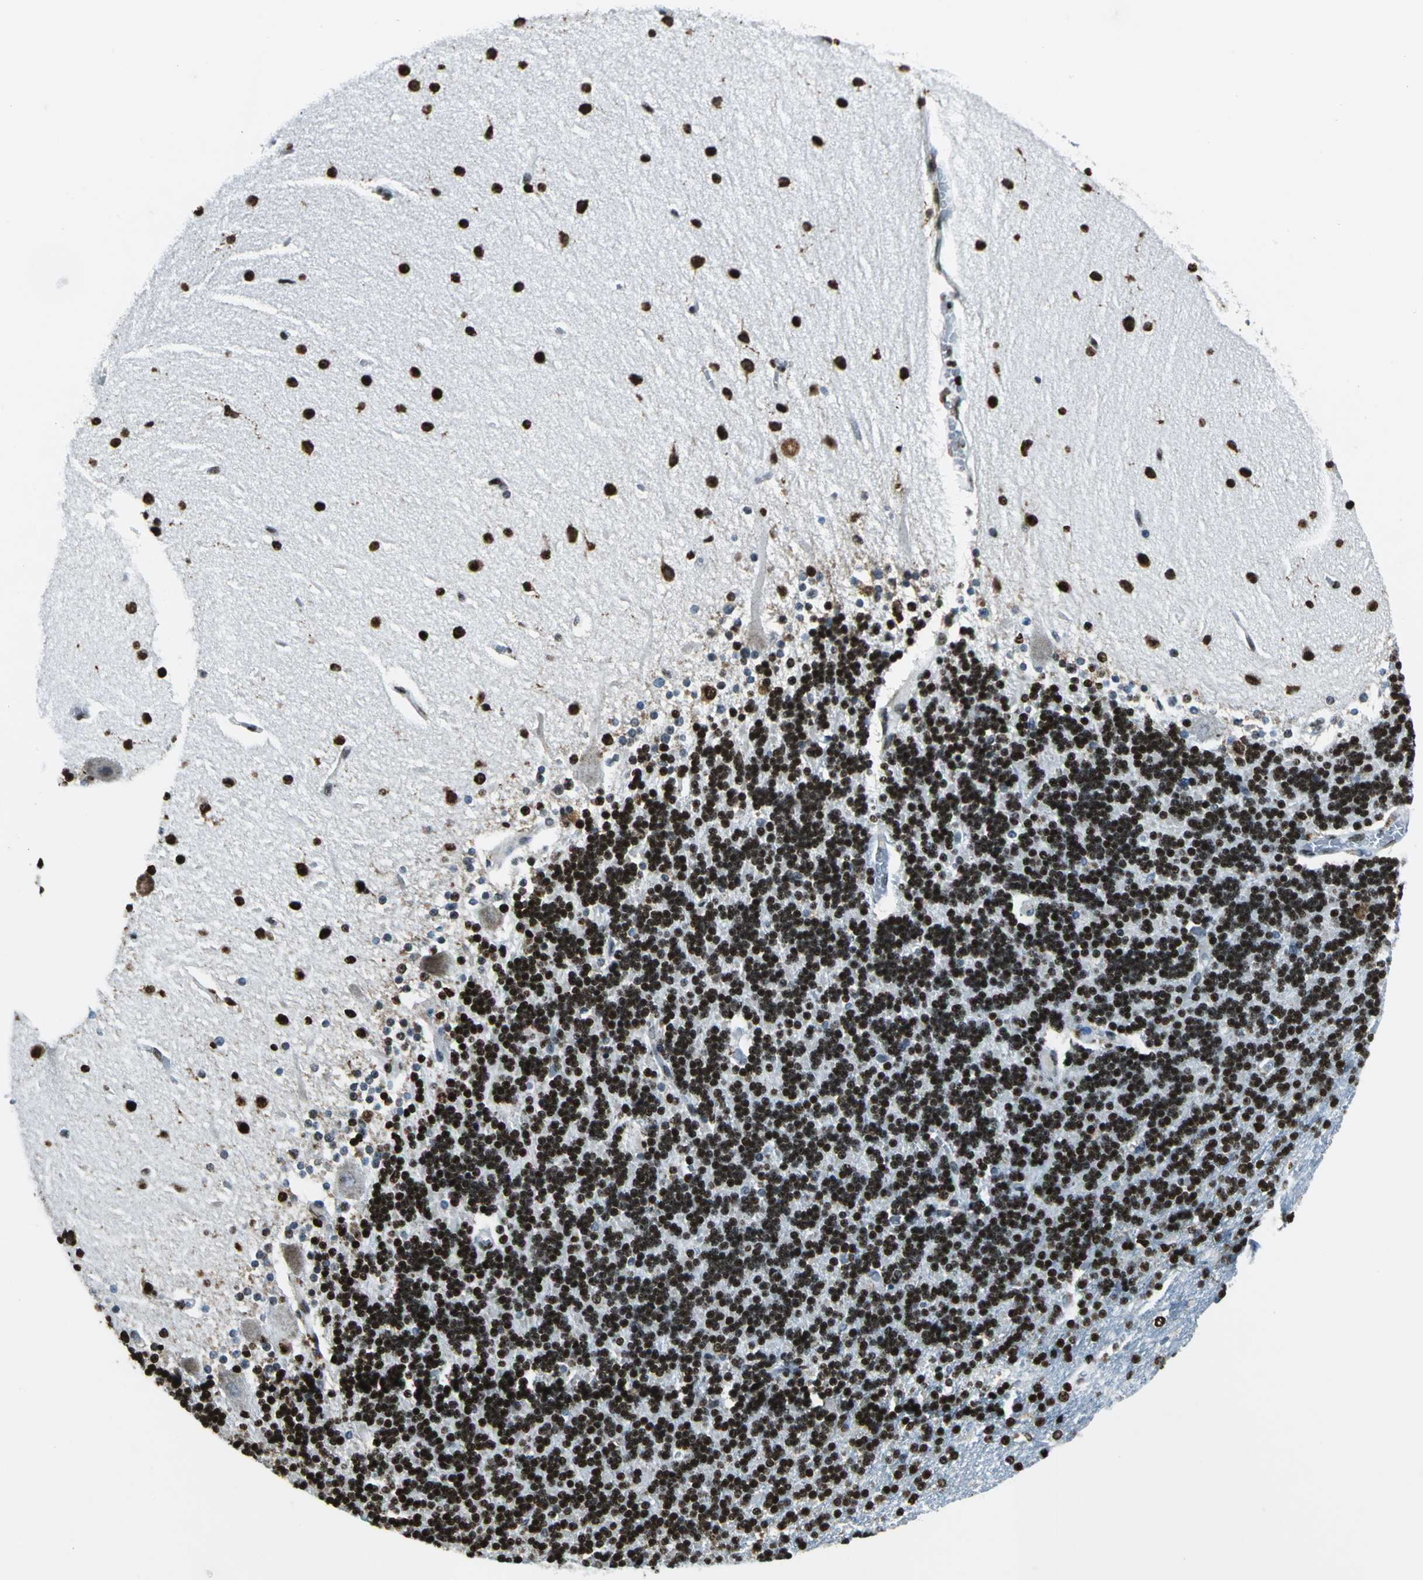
{"staining": {"intensity": "strong", "quantity": ">75%", "location": "nuclear"}, "tissue": "cerebellum", "cell_type": "Cells in granular layer", "image_type": "normal", "snomed": [{"axis": "morphology", "description": "Normal tissue, NOS"}, {"axis": "topography", "description": "Cerebellum"}], "caption": "The histopathology image displays staining of normal cerebellum, revealing strong nuclear protein staining (brown color) within cells in granular layer.", "gene": "APEX1", "patient": {"sex": "female", "age": 54}}